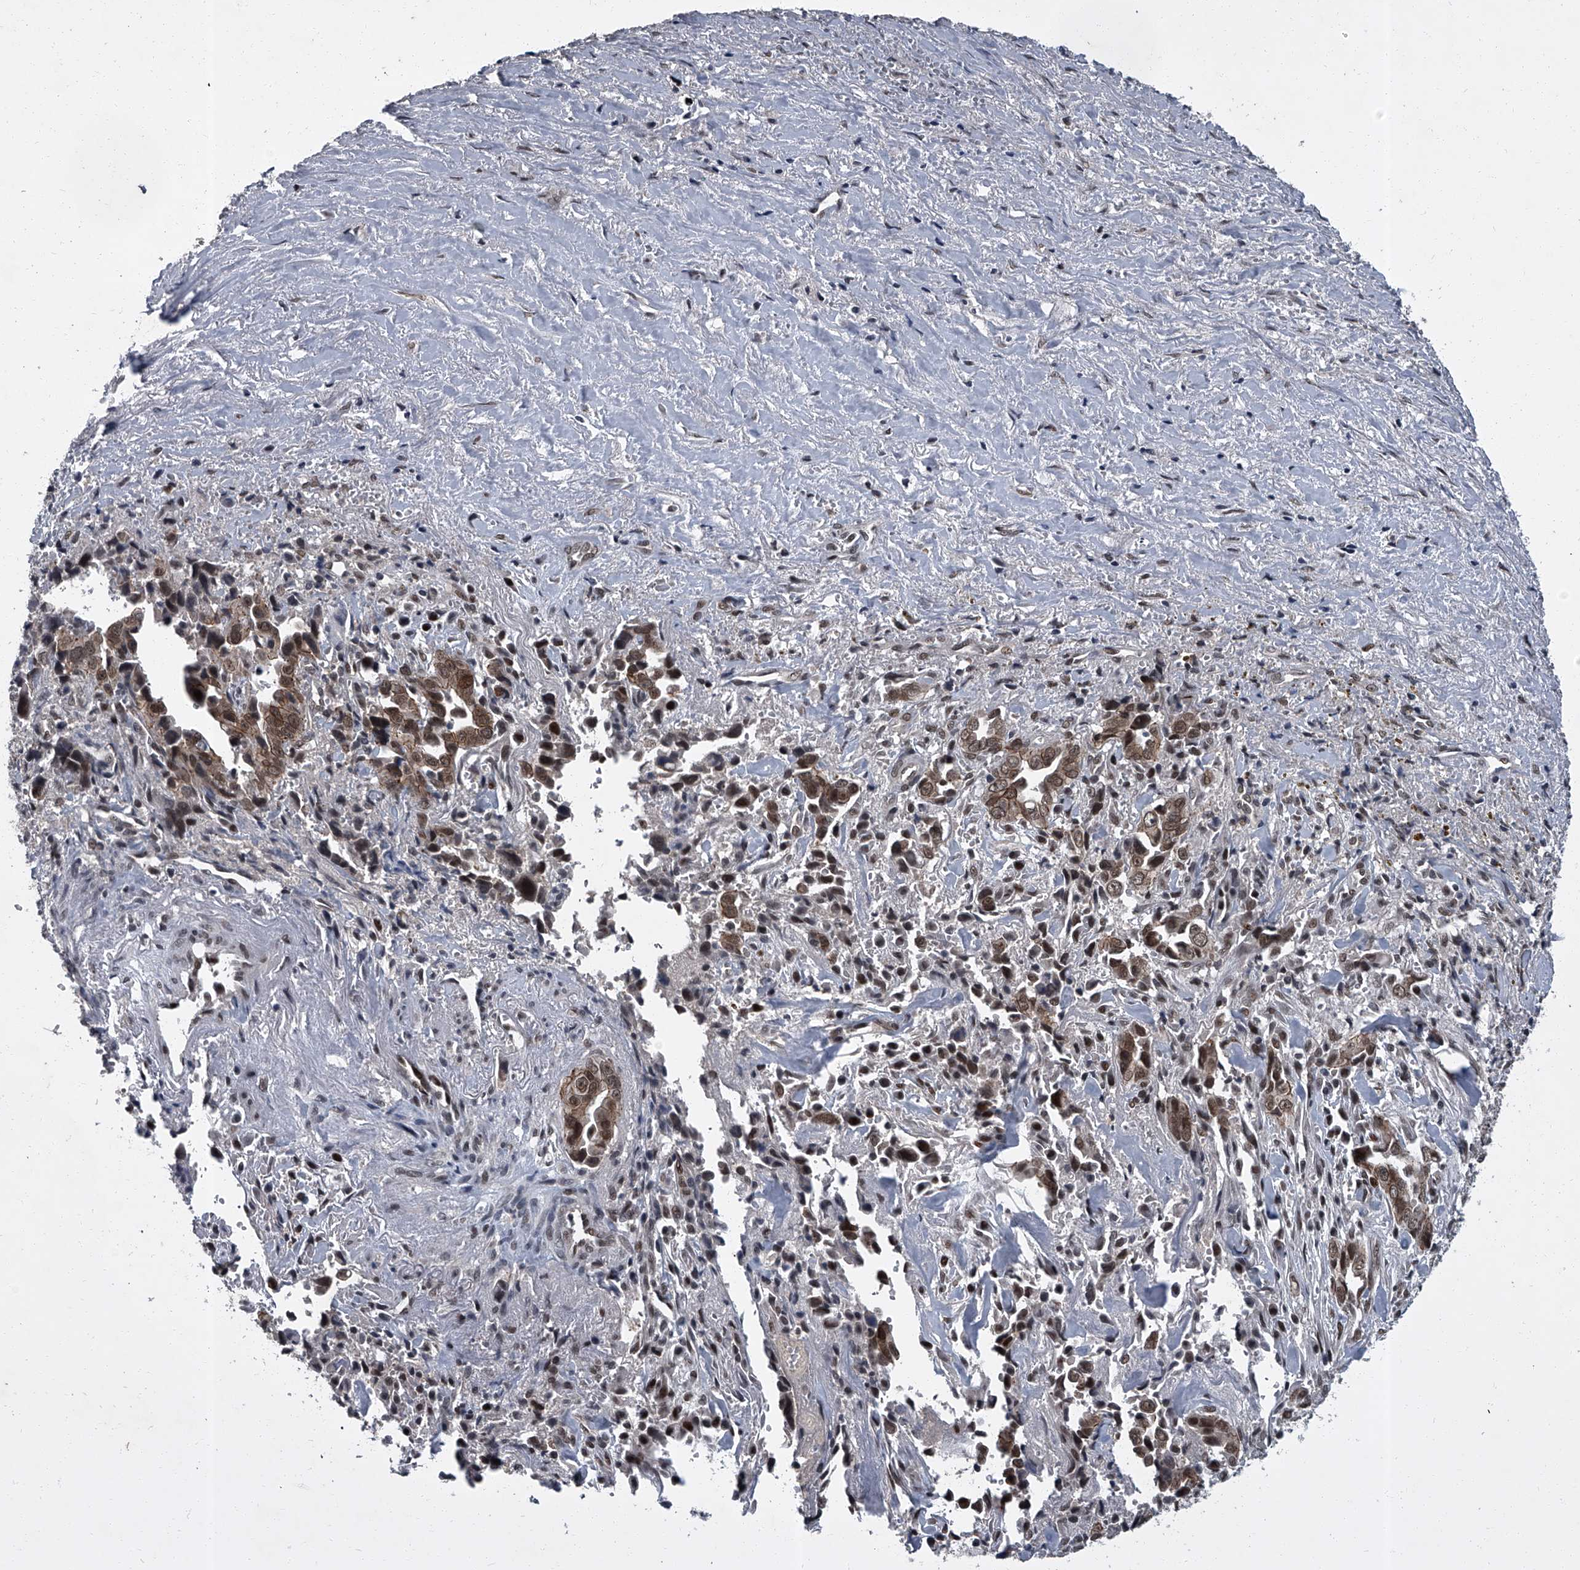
{"staining": {"intensity": "moderate", "quantity": ">75%", "location": "cytoplasmic/membranous,nuclear"}, "tissue": "liver cancer", "cell_type": "Tumor cells", "image_type": "cancer", "snomed": [{"axis": "morphology", "description": "Cholangiocarcinoma"}, {"axis": "topography", "description": "Liver"}], "caption": "An IHC micrograph of tumor tissue is shown. Protein staining in brown highlights moderate cytoplasmic/membranous and nuclear positivity in liver cholangiocarcinoma within tumor cells.", "gene": "ZNF518B", "patient": {"sex": "female", "age": 79}}